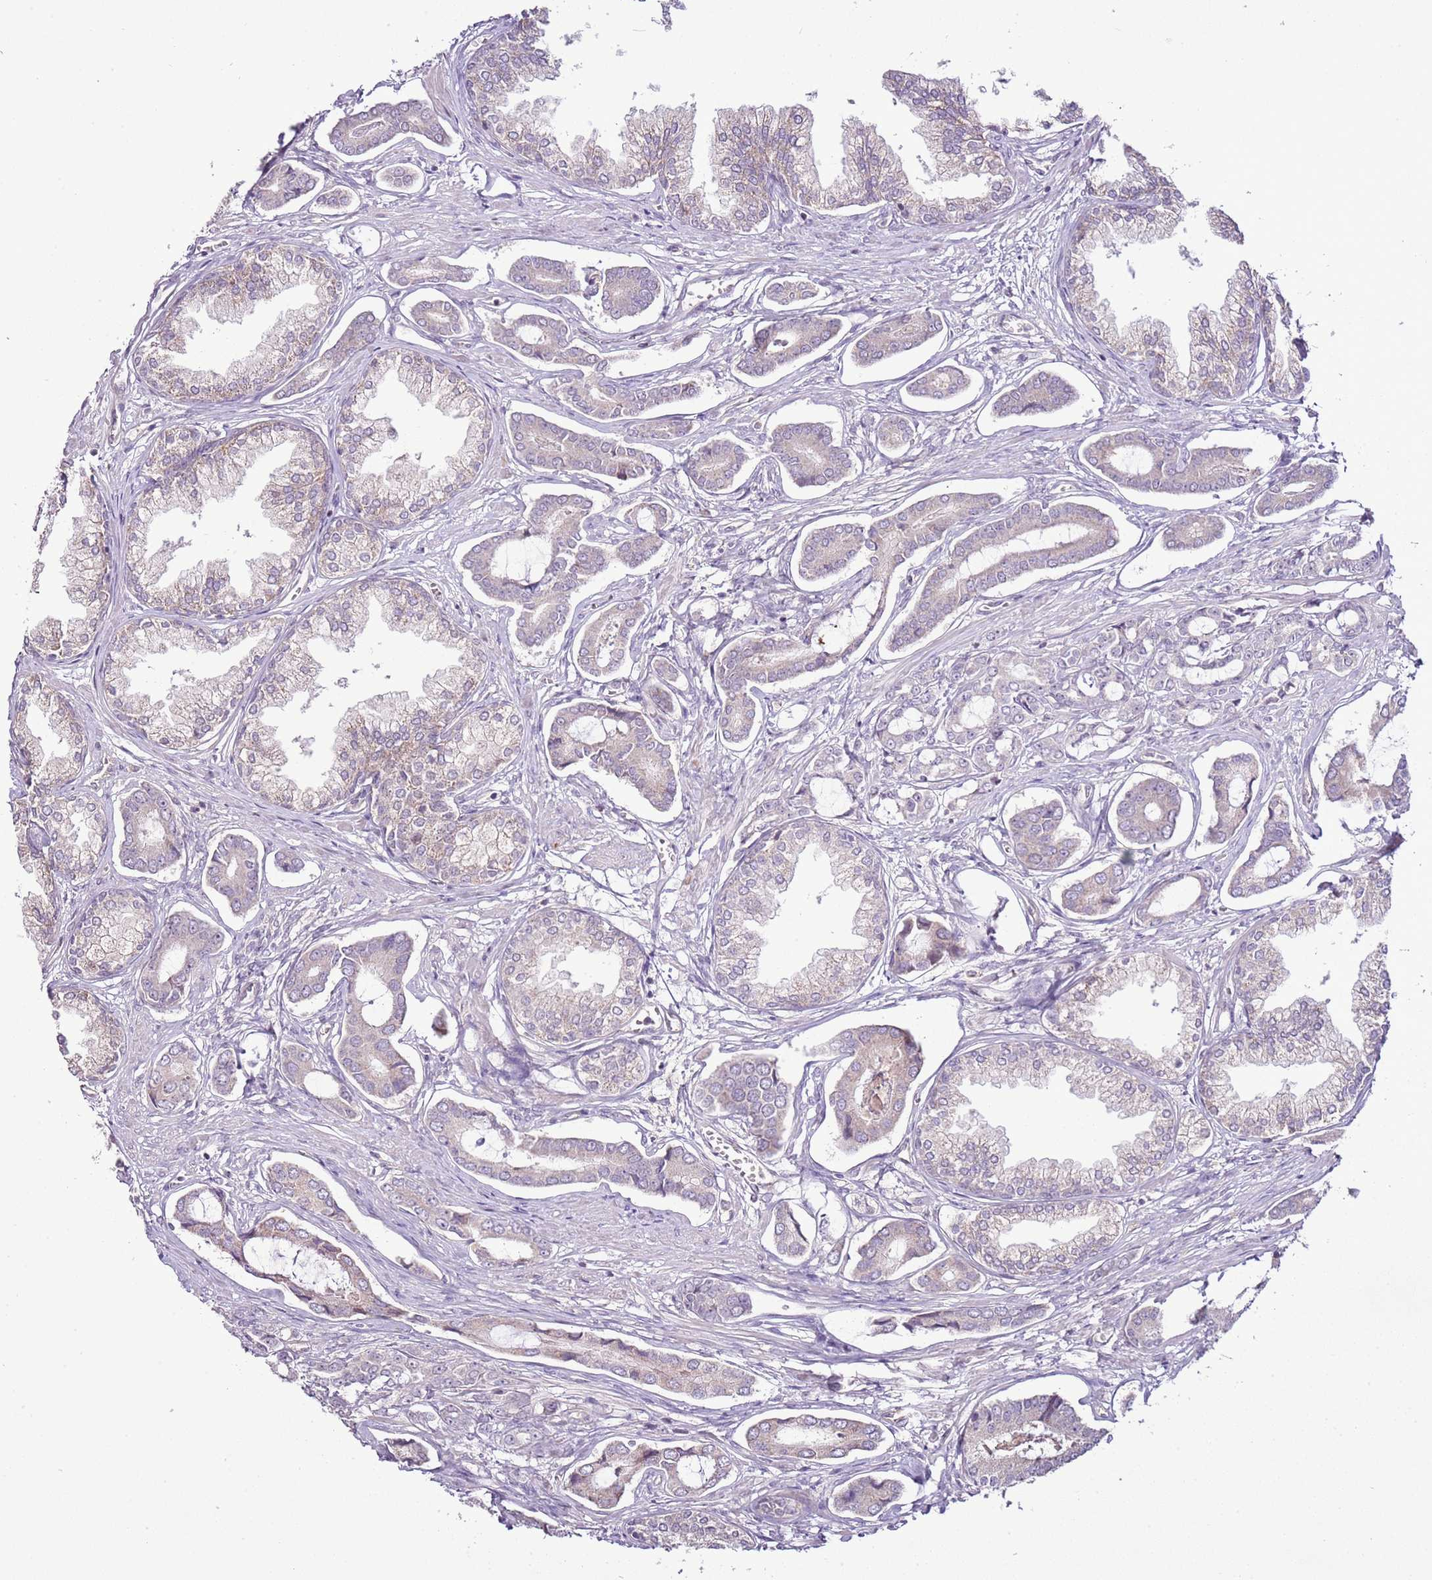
{"staining": {"intensity": "negative", "quantity": "none", "location": "none"}, "tissue": "prostate cancer", "cell_type": "Tumor cells", "image_type": "cancer", "snomed": [{"axis": "morphology", "description": "Adenocarcinoma, NOS"}, {"axis": "topography", "description": "Prostate and seminal vesicle, NOS"}], "caption": "DAB (3,3'-diaminobenzidine) immunohistochemical staining of human prostate cancer demonstrates no significant expression in tumor cells.", "gene": "CMKLR1", "patient": {"sex": "male", "age": 76}}